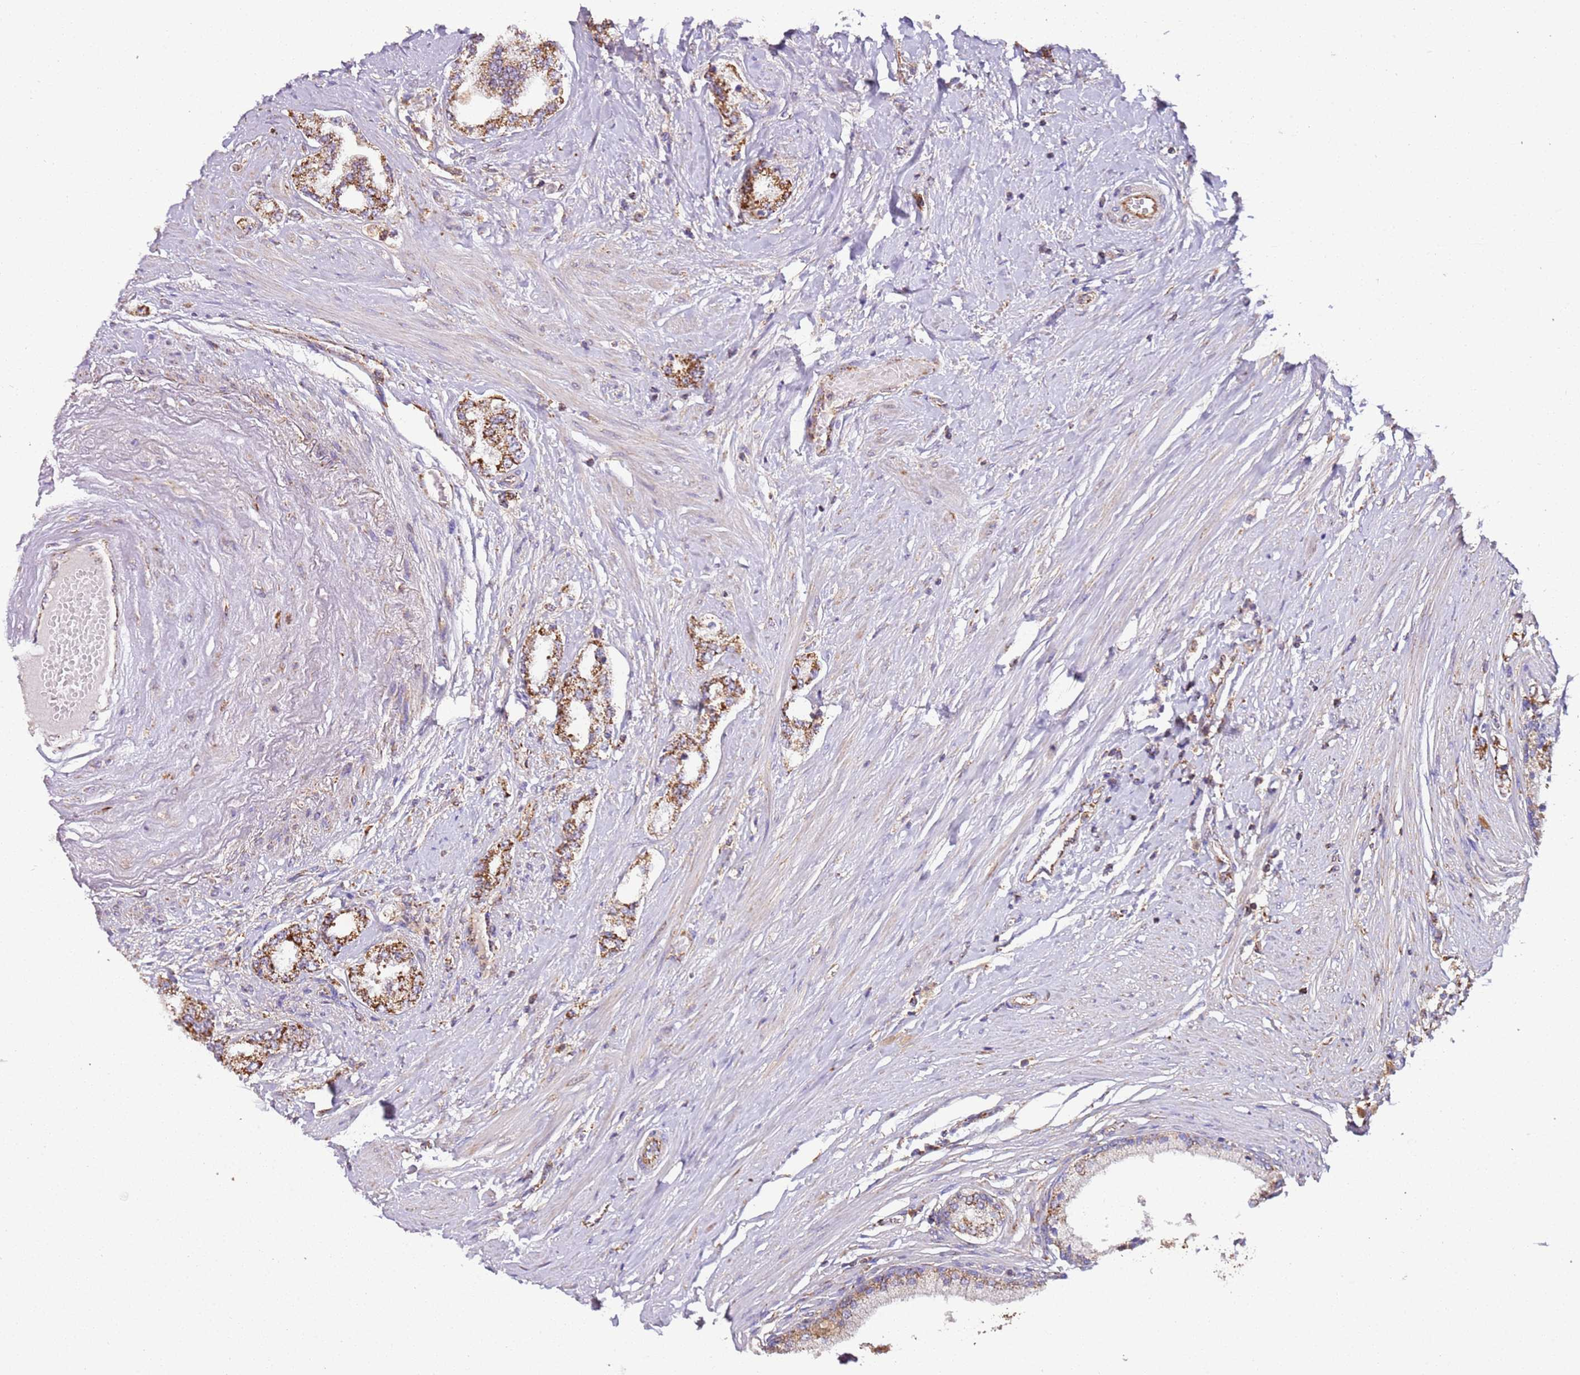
{"staining": {"intensity": "moderate", "quantity": "25%-75%", "location": "cytoplasmic/membranous"}, "tissue": "prostate cancer", "cell_type": "Tumor cells", "image_type": "cancer", "snomed": [{"axis": "morphology", "description": "Adenocarcinoma, High grade"}, {"axis": "topography", "description": "Prostate"}], "caption": "Immunohistochemistry (IHC) of human prostate cancer exhibits medium levels of moderate cytoplasmic/membranous staining in about 25%-75% of tumor cells.", "gene": "RMND5A", "patient": {"sex": "male", "age": 64}}